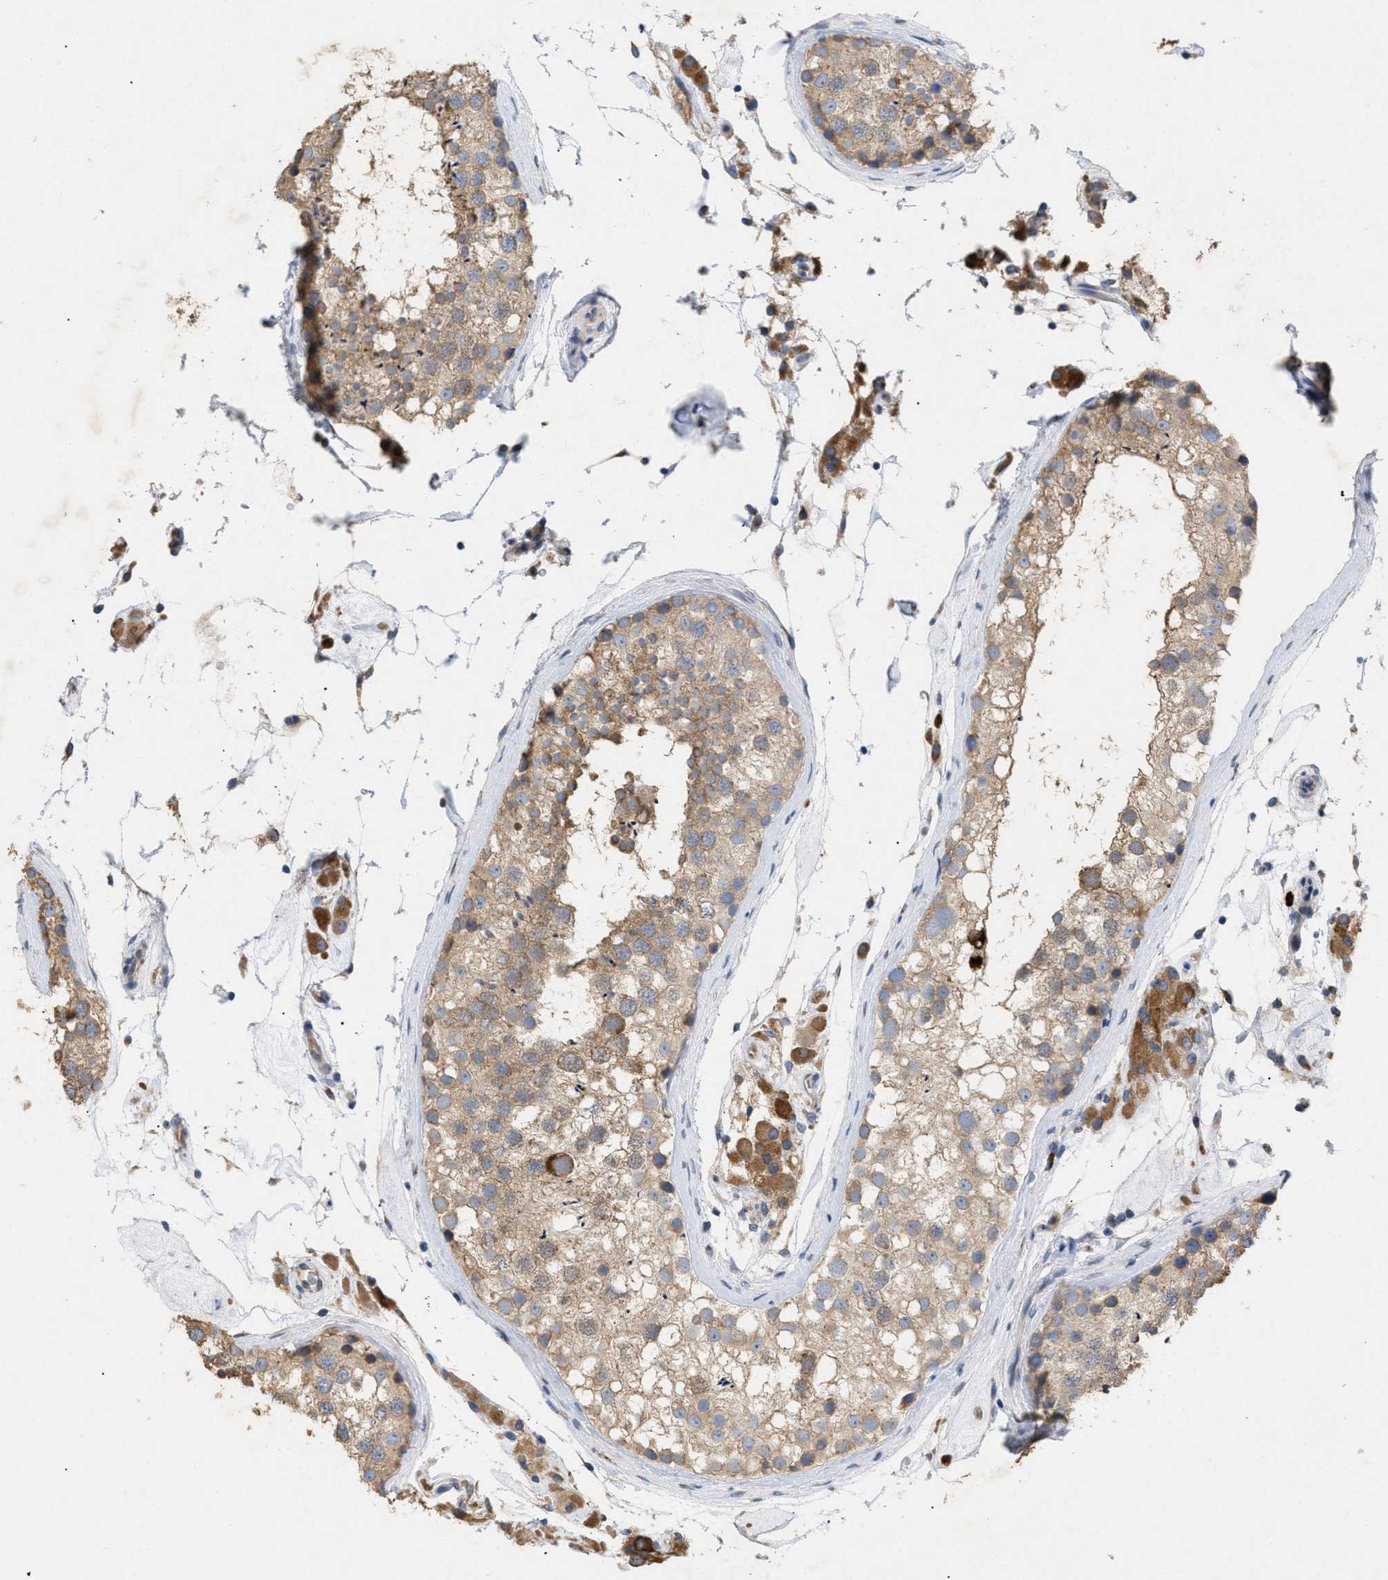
{"staining": {"intensity": "moderate", "quantity": ">75%", "location": "cytoplasmic/membranous"}, "tissue": "testis", "cell_type": "Cells in seminiferous ducts", "image_type": "normal", "snomed": [{"axis": "morphology", "description": "Normal tissue, NOS"}, {"axis": "topography", "description": "Testis"}], "caption": "The image exhibits immunohistochemical staining of normal testis. There is moderate cytoplasmic/membranous staining is seen in about >75% of cells in seminiferous ducts. (IHC, brightfield microscopy, high magnification).", "gene": "SLC50A1", "patient": {"sex": "male", "age": 46}}